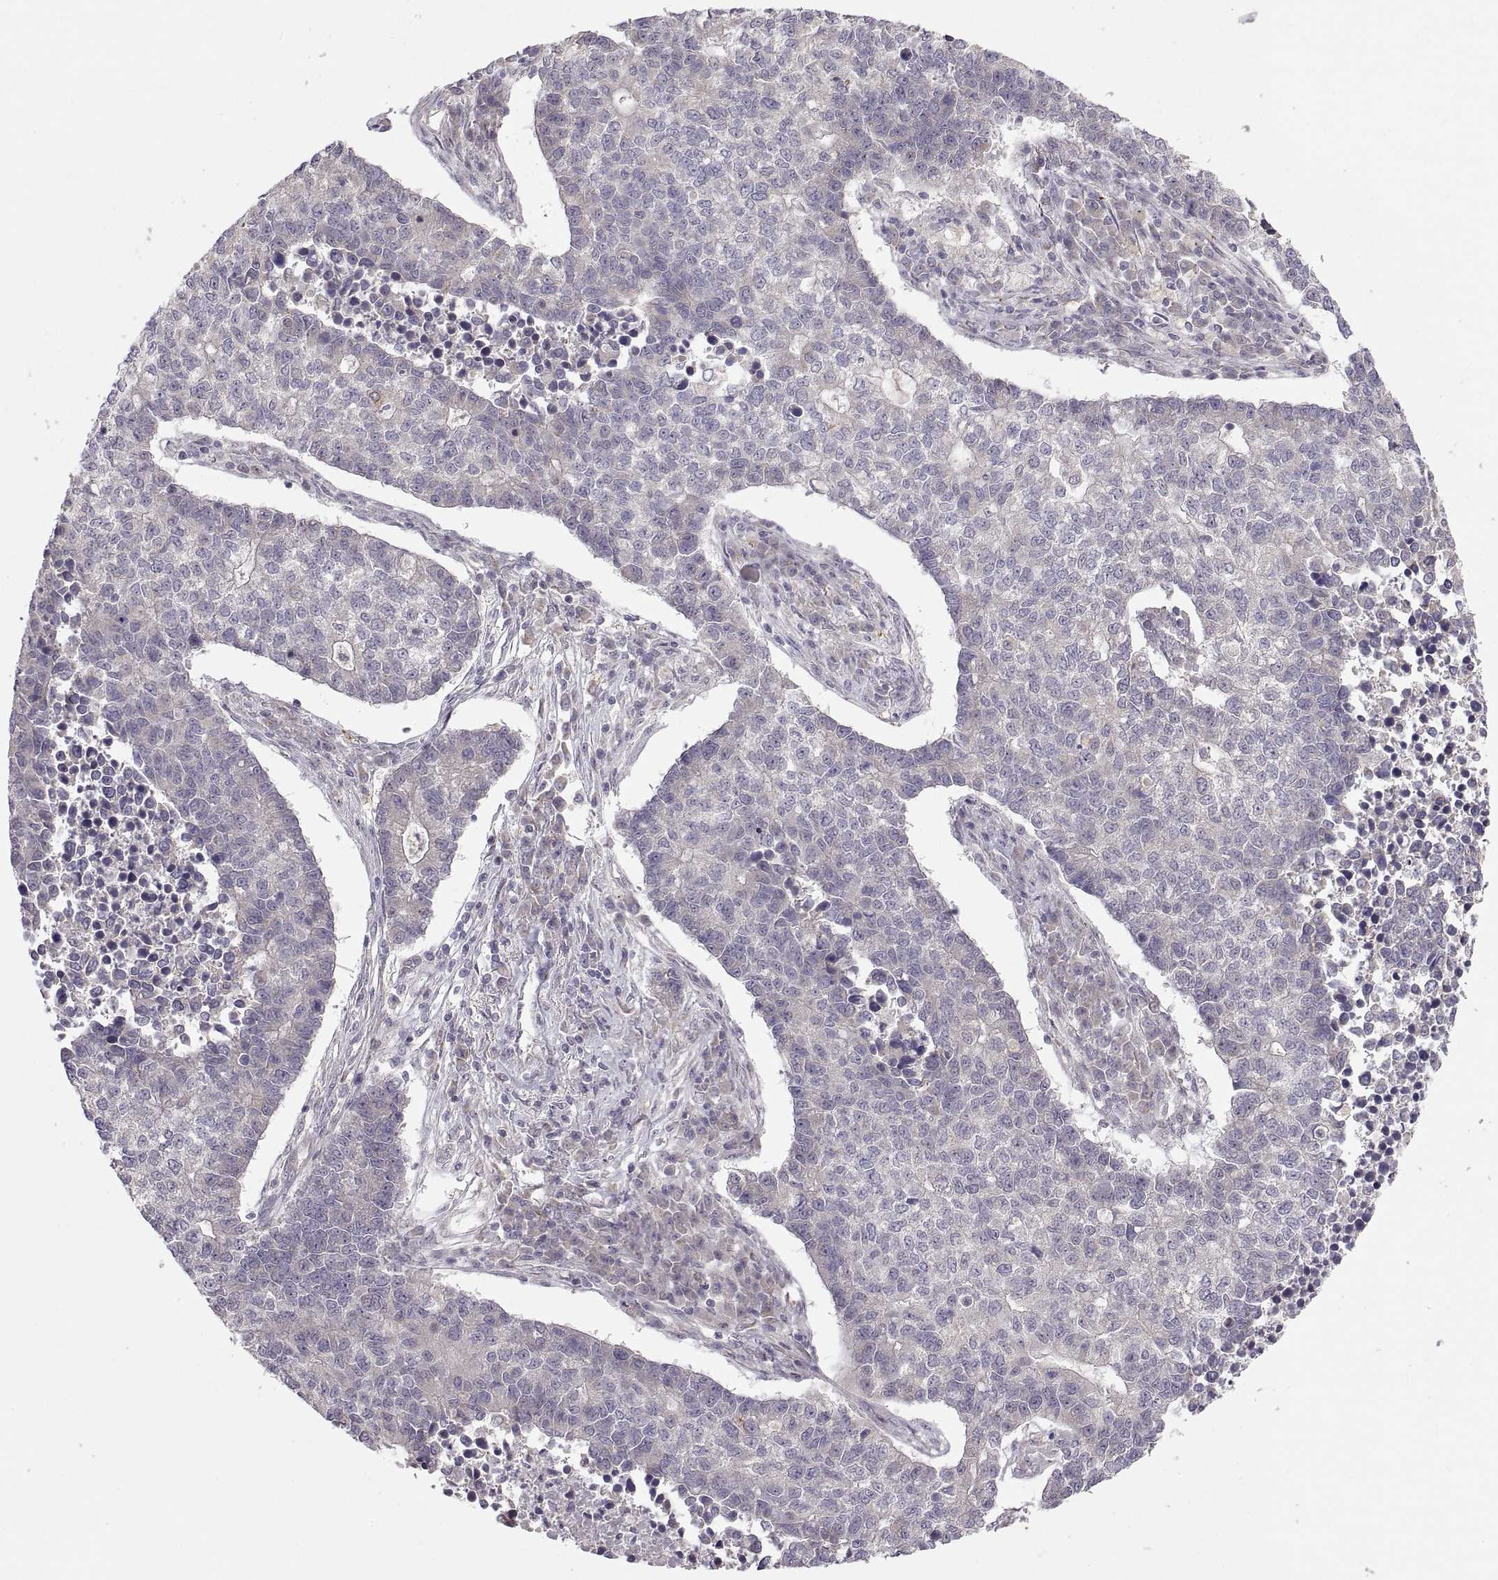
{"staining": {"intensity": "negative", "quantity": "none", "location": "none"}, "tissue": "lung cancer", "cell_type": "Tumor cells", "image_type": "cancer", "snomed": [{"axis": "morphology", "description": "Adenocarcinoma, NOS"}, {"axis": "topography", "description": "Lung"}], "caption": "The image shows no staining of tumor cells in adenocarcinoma (lung).", "gene": "ACSBG2", "patient": {"sex": "male", "age": 57}}